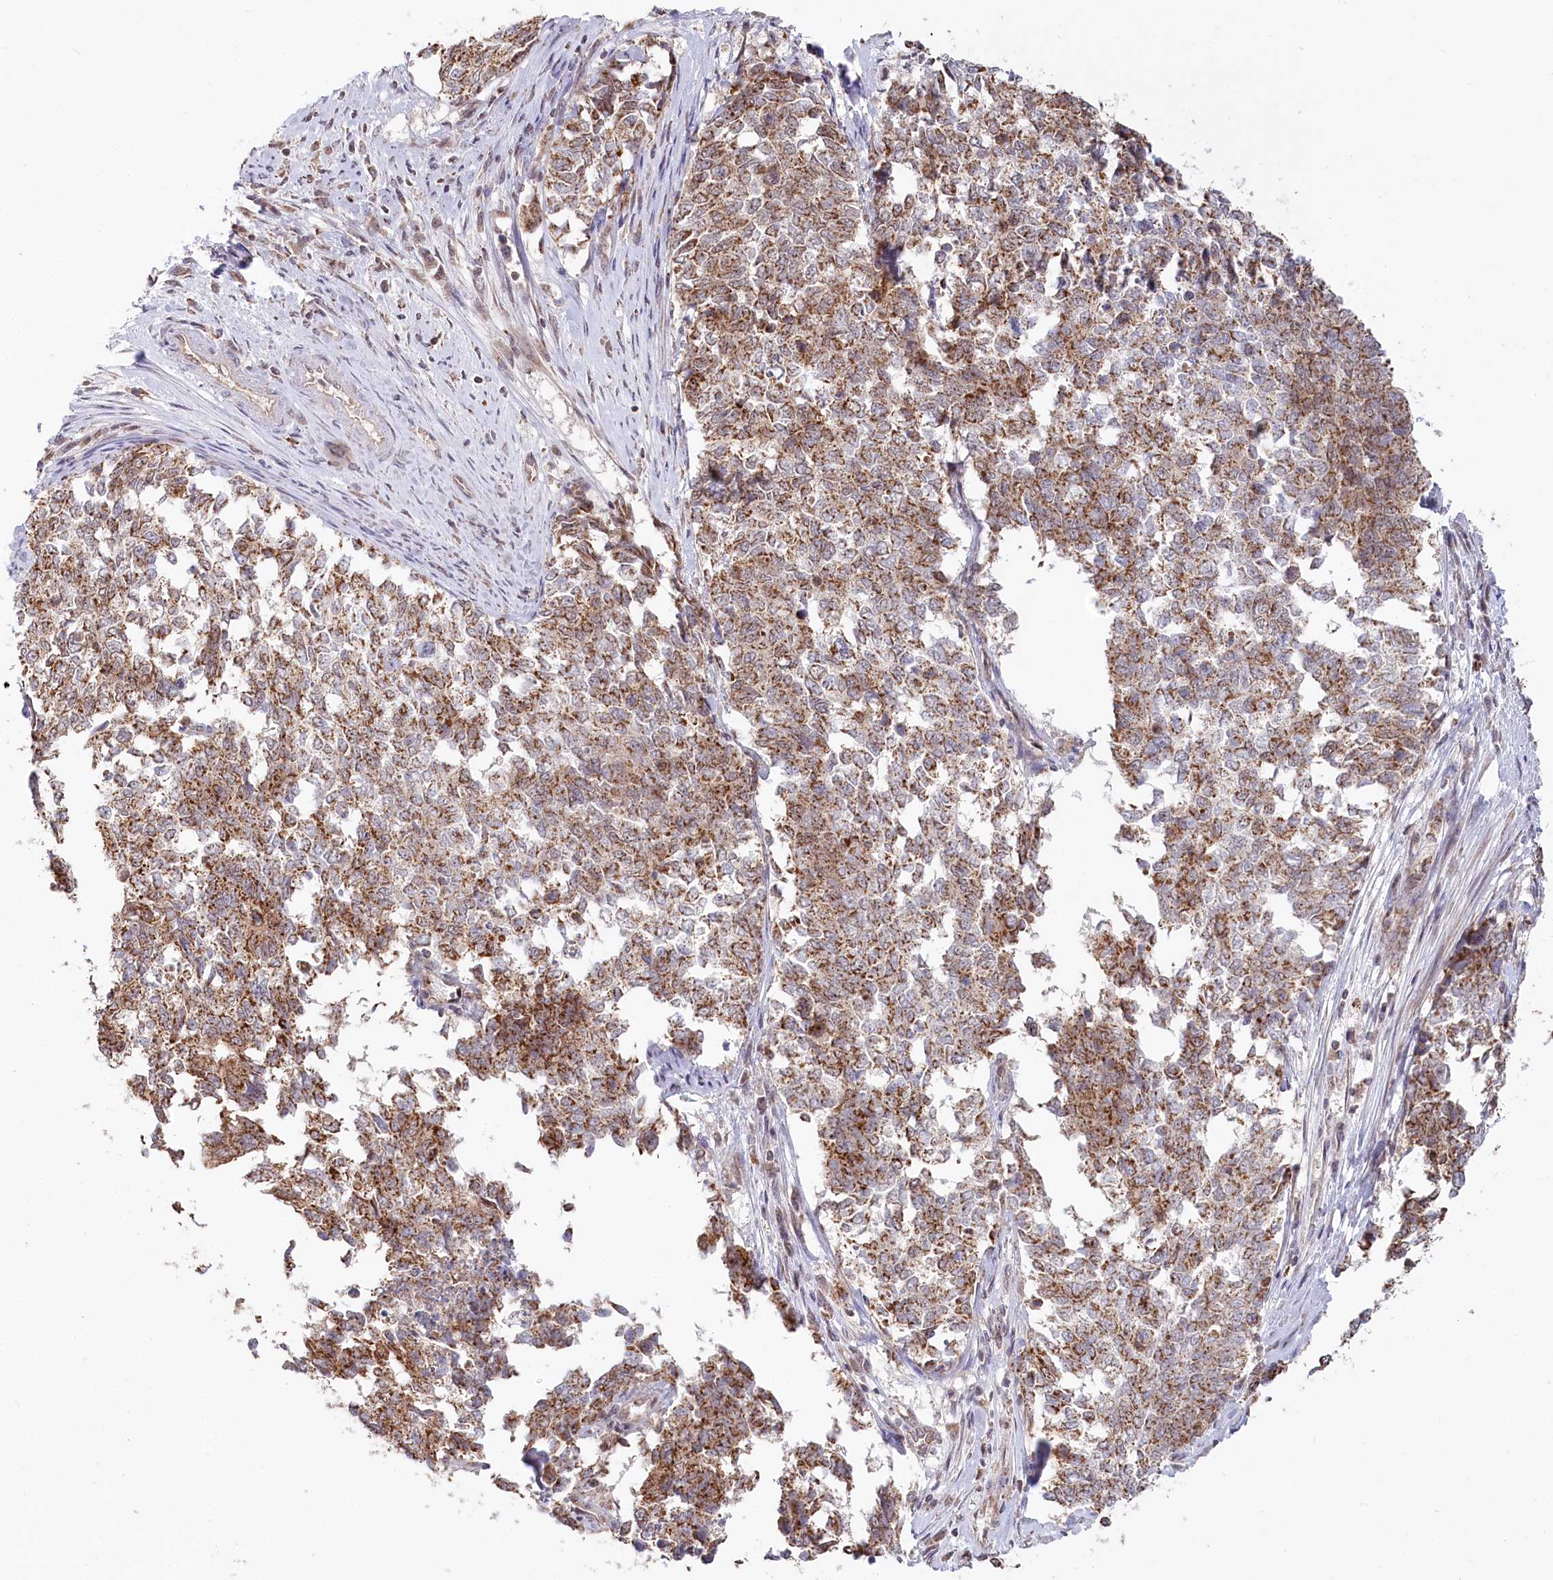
{"staining": {"intensity": "moderate", "quantity": ">75%", "location": "cytoplasmic/membranous"}, "tissue": "cervical cancer", "cell_type": "Tumor cells", "image_type": "cancer", "snomed": [{"axis": "morphology", "description": "Squamous cell carcinoma, NOS"}, {"axis": "topography", "description": "Cervix"}], "caption": "Protein staining of cervical cancer tissue shows moderate cytoplasmic/membranous positivity in about >75% of tumor cells.", "gene": "RTN4IP1", "patient": {"sex": "female", "age": 63}}